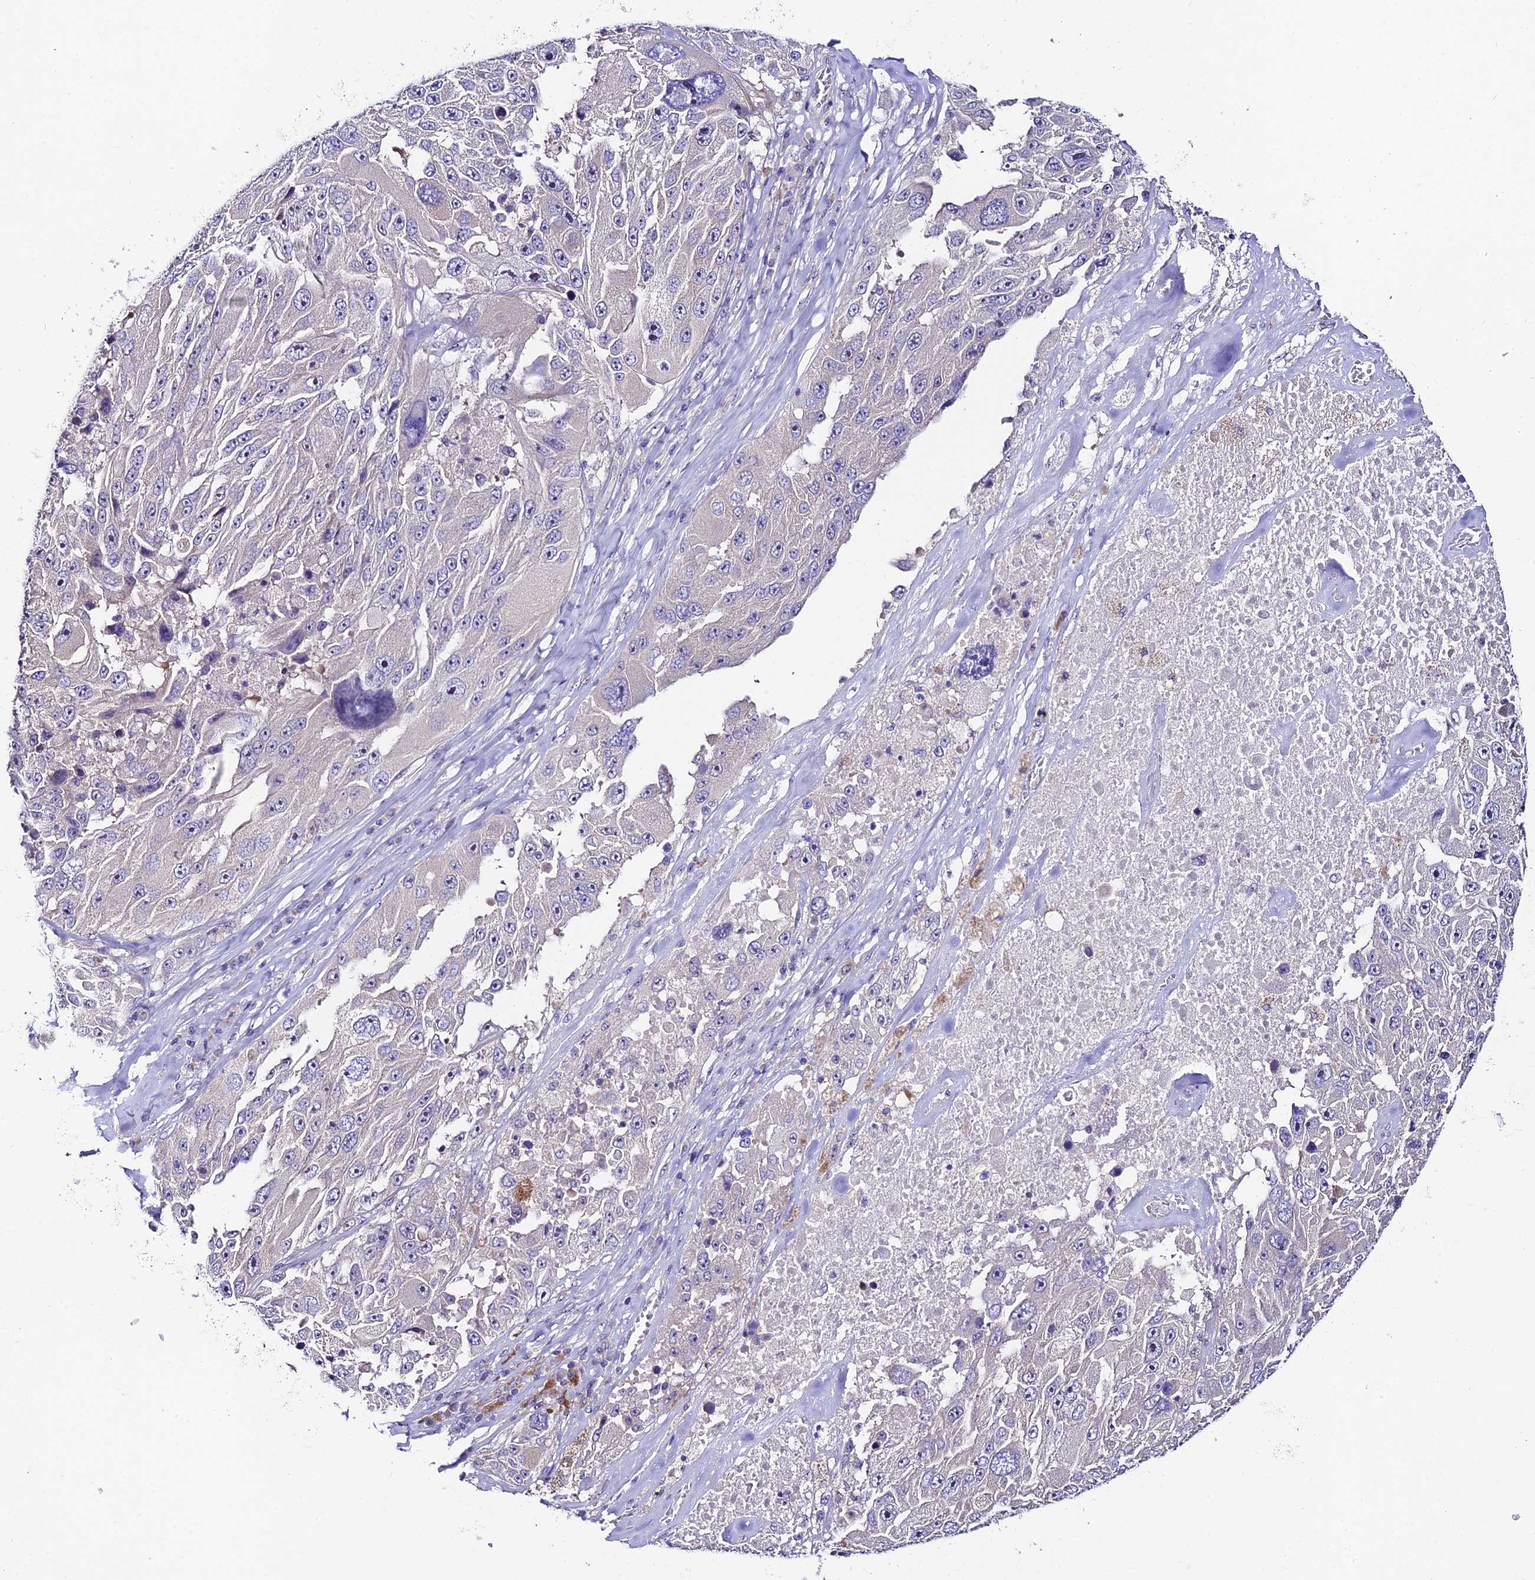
{"staining": {"intensity": "negative", "quantity": "none", "location": "none"}, "tissue": "melanoma", "cell_type": "Tumor cells", "image_type": "cancer", "snomed": [{"axis": "morphology", "description": "Malignant melanoma, Metastatic site"}, {"axis": "topography", "description": "Lymph node"}], "caption": "Malignant melanoma (metastatic site) stained for a protein using IHC displays no positivity tumor cells.", "gene": "DUSP29", "patient": {"sex": "male", "age": 62}}